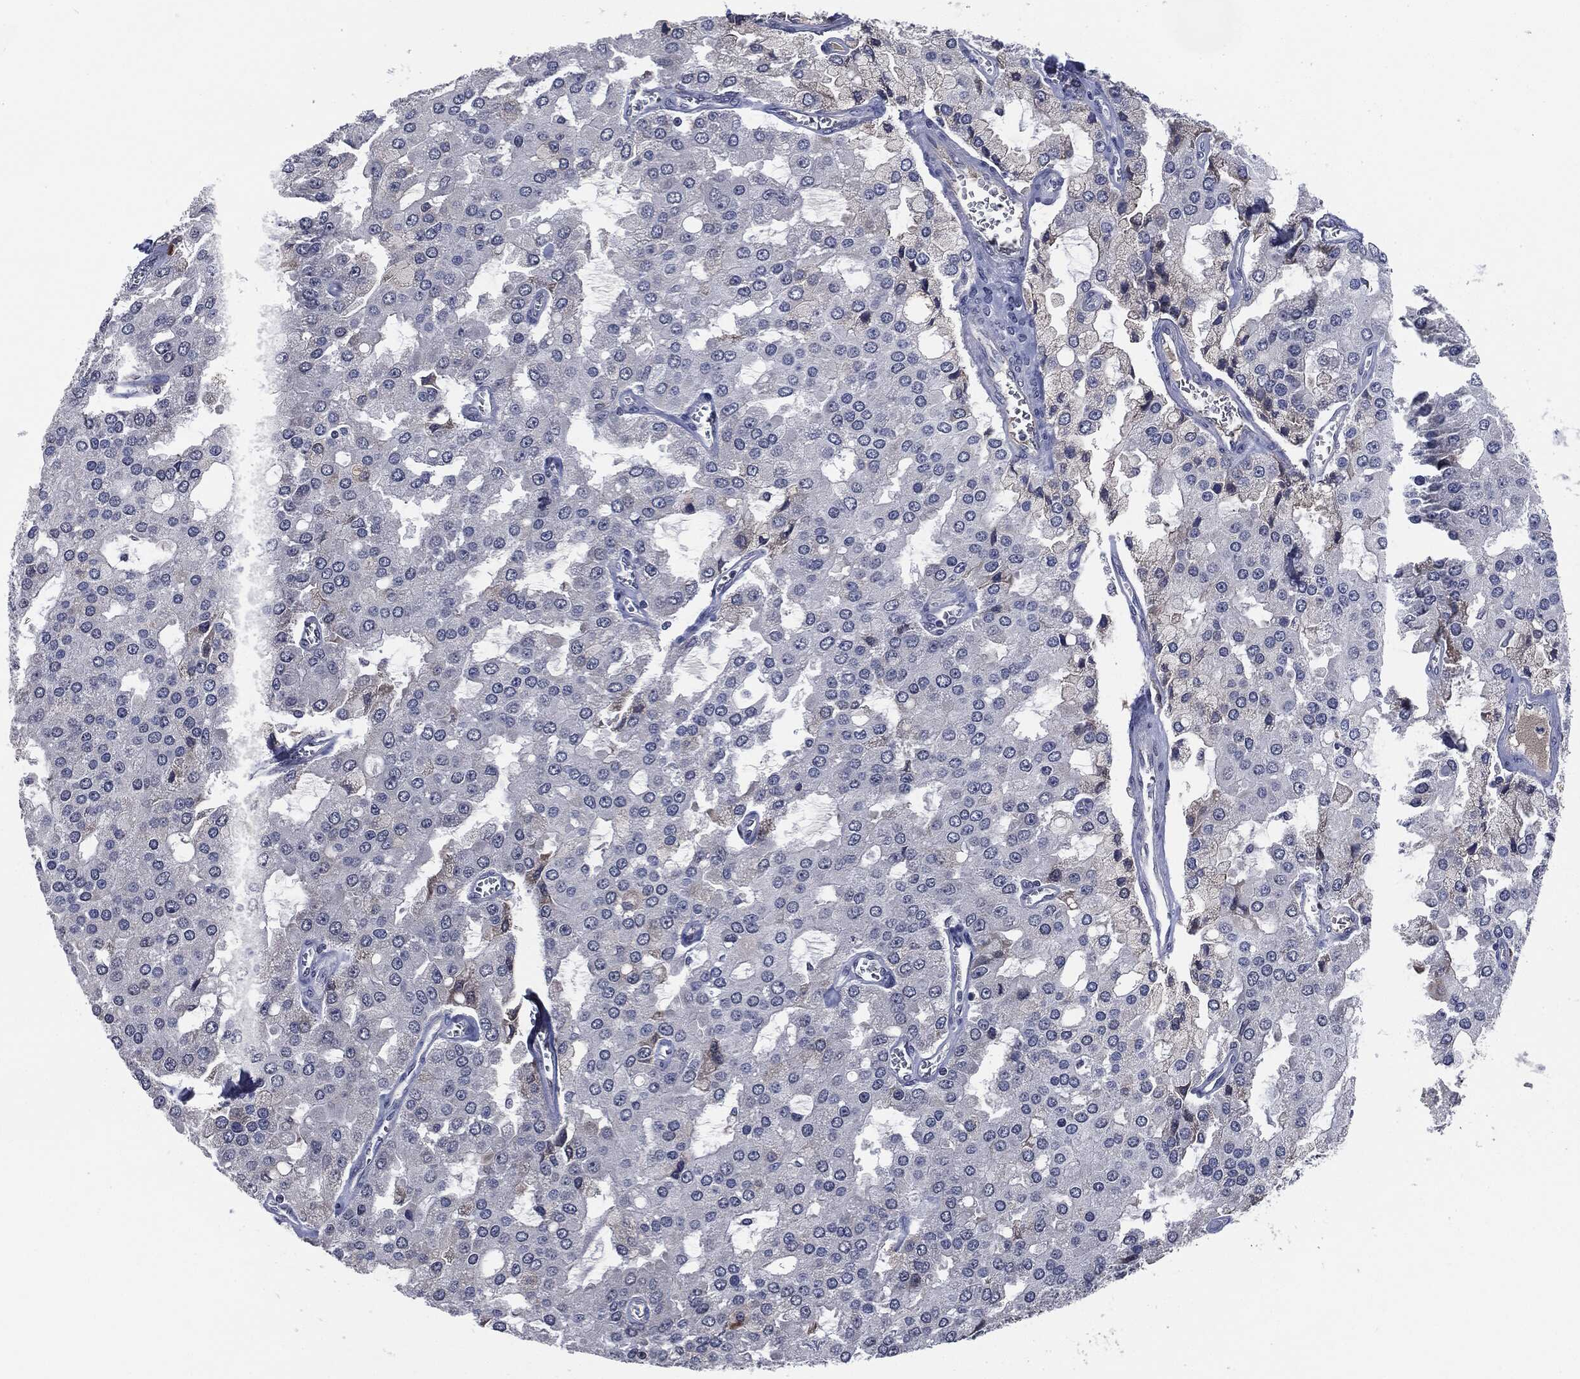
{"staining": {"intensity": "negative", "quantity": "none", "location": "none"}, "tissue": "prostate cancer", "cell_type": "Tumor cells", "image_type": "cancer", "snomed": [{"axis": "morphology", "description": "Adenocarcinoma, NOS"}, {"axis": "topography", "description": "Prostate and seminal vesicle, NOS"}, {"axis": "topography", "description": "Prostate"}], "caption": "Image shows no significant protein expression in tumor cells of adenocarcinoma (prostate).", "gene": "IL2RG", "patient": {"sex": "male", "age": 67}}